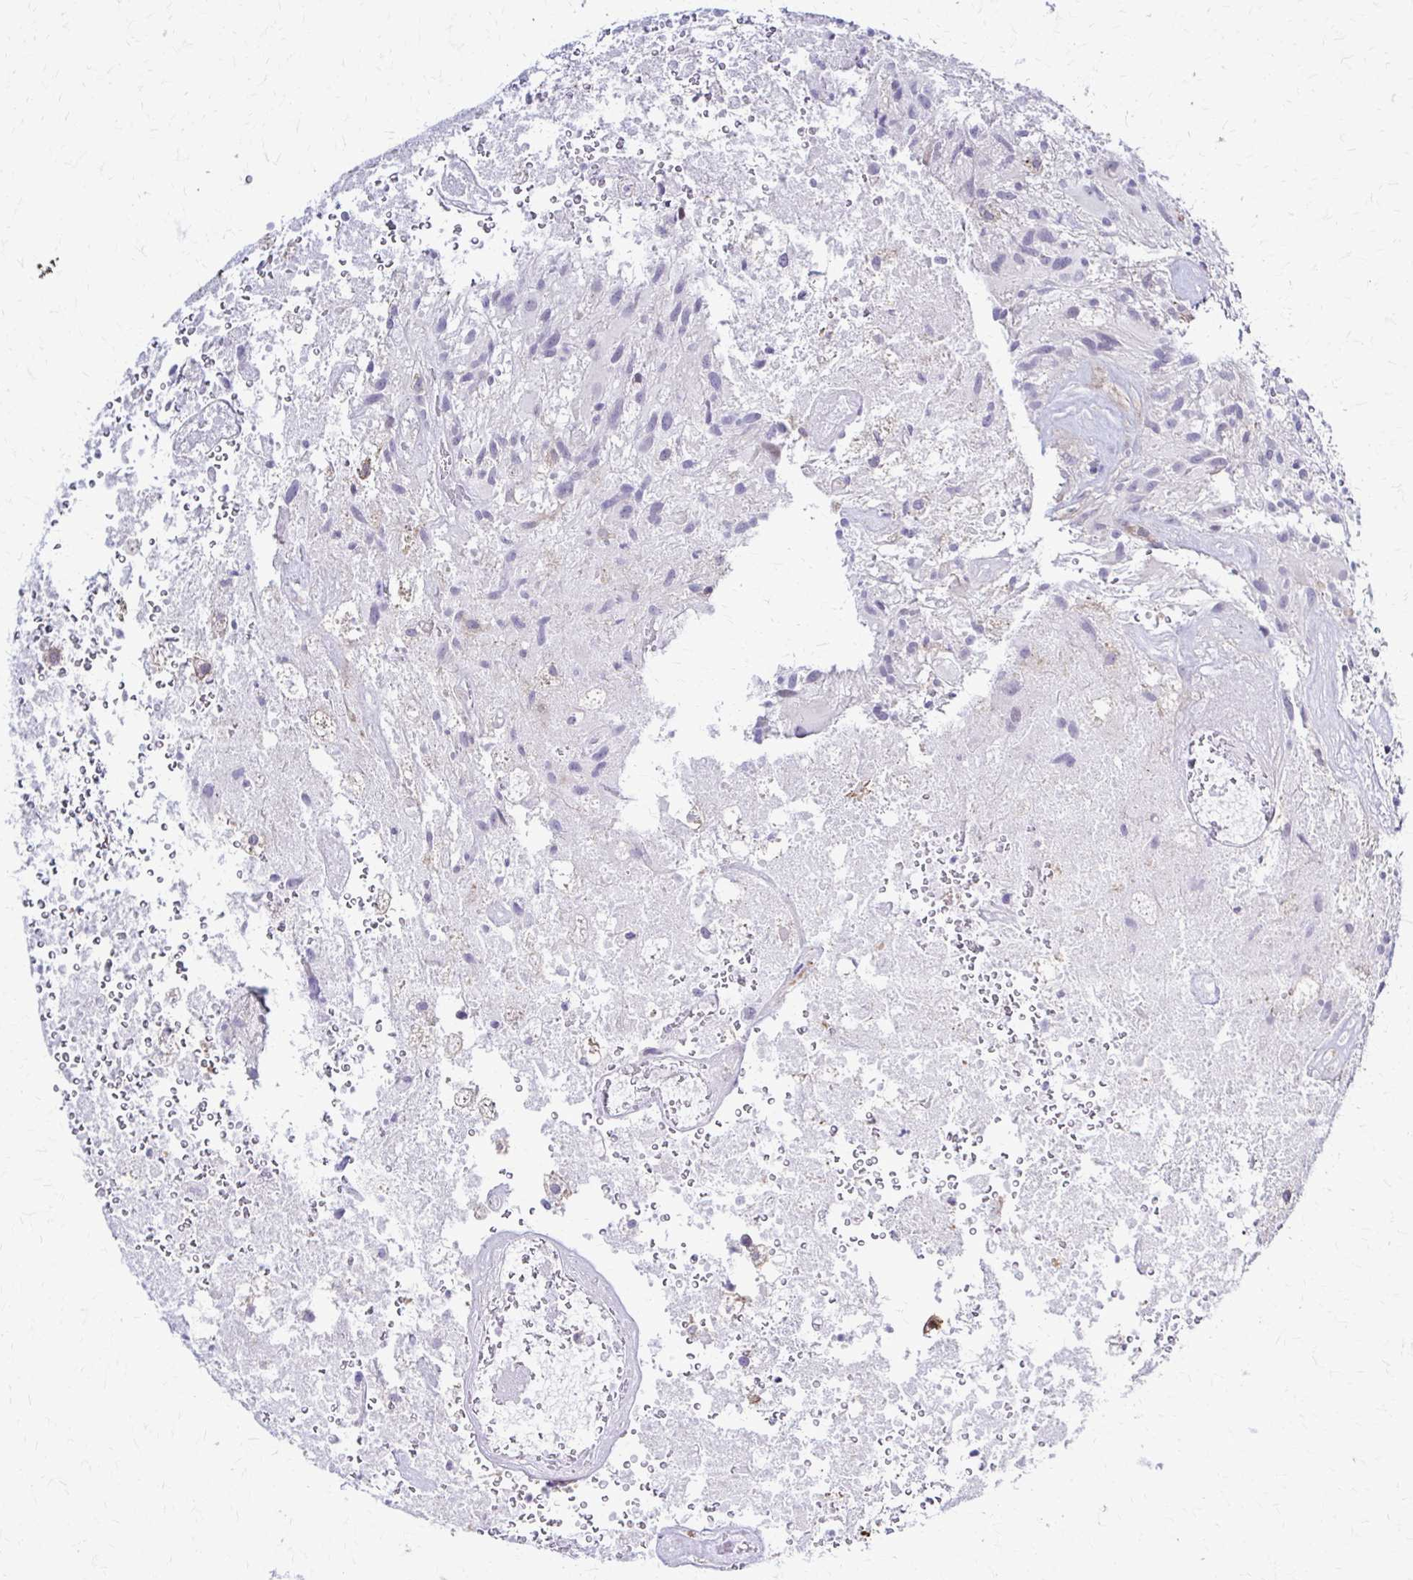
{"staining": {"intensity": "negative", "quantity": "none", "location": "none"}, "tissue": "glioma", "cell_type": "Tumor cells", "image_type": "cancer", "snomed": [{"axis": "morphology", "description": "Glioma, malignant, High grade"}, {"axis": "topography", "description": "Brain"}], "caption": "Immunohistochemistry of glioma shows no staining in tumor cells.", "gene": "RHOBTB2", "patient": {"sex": "female", "age": 70}}